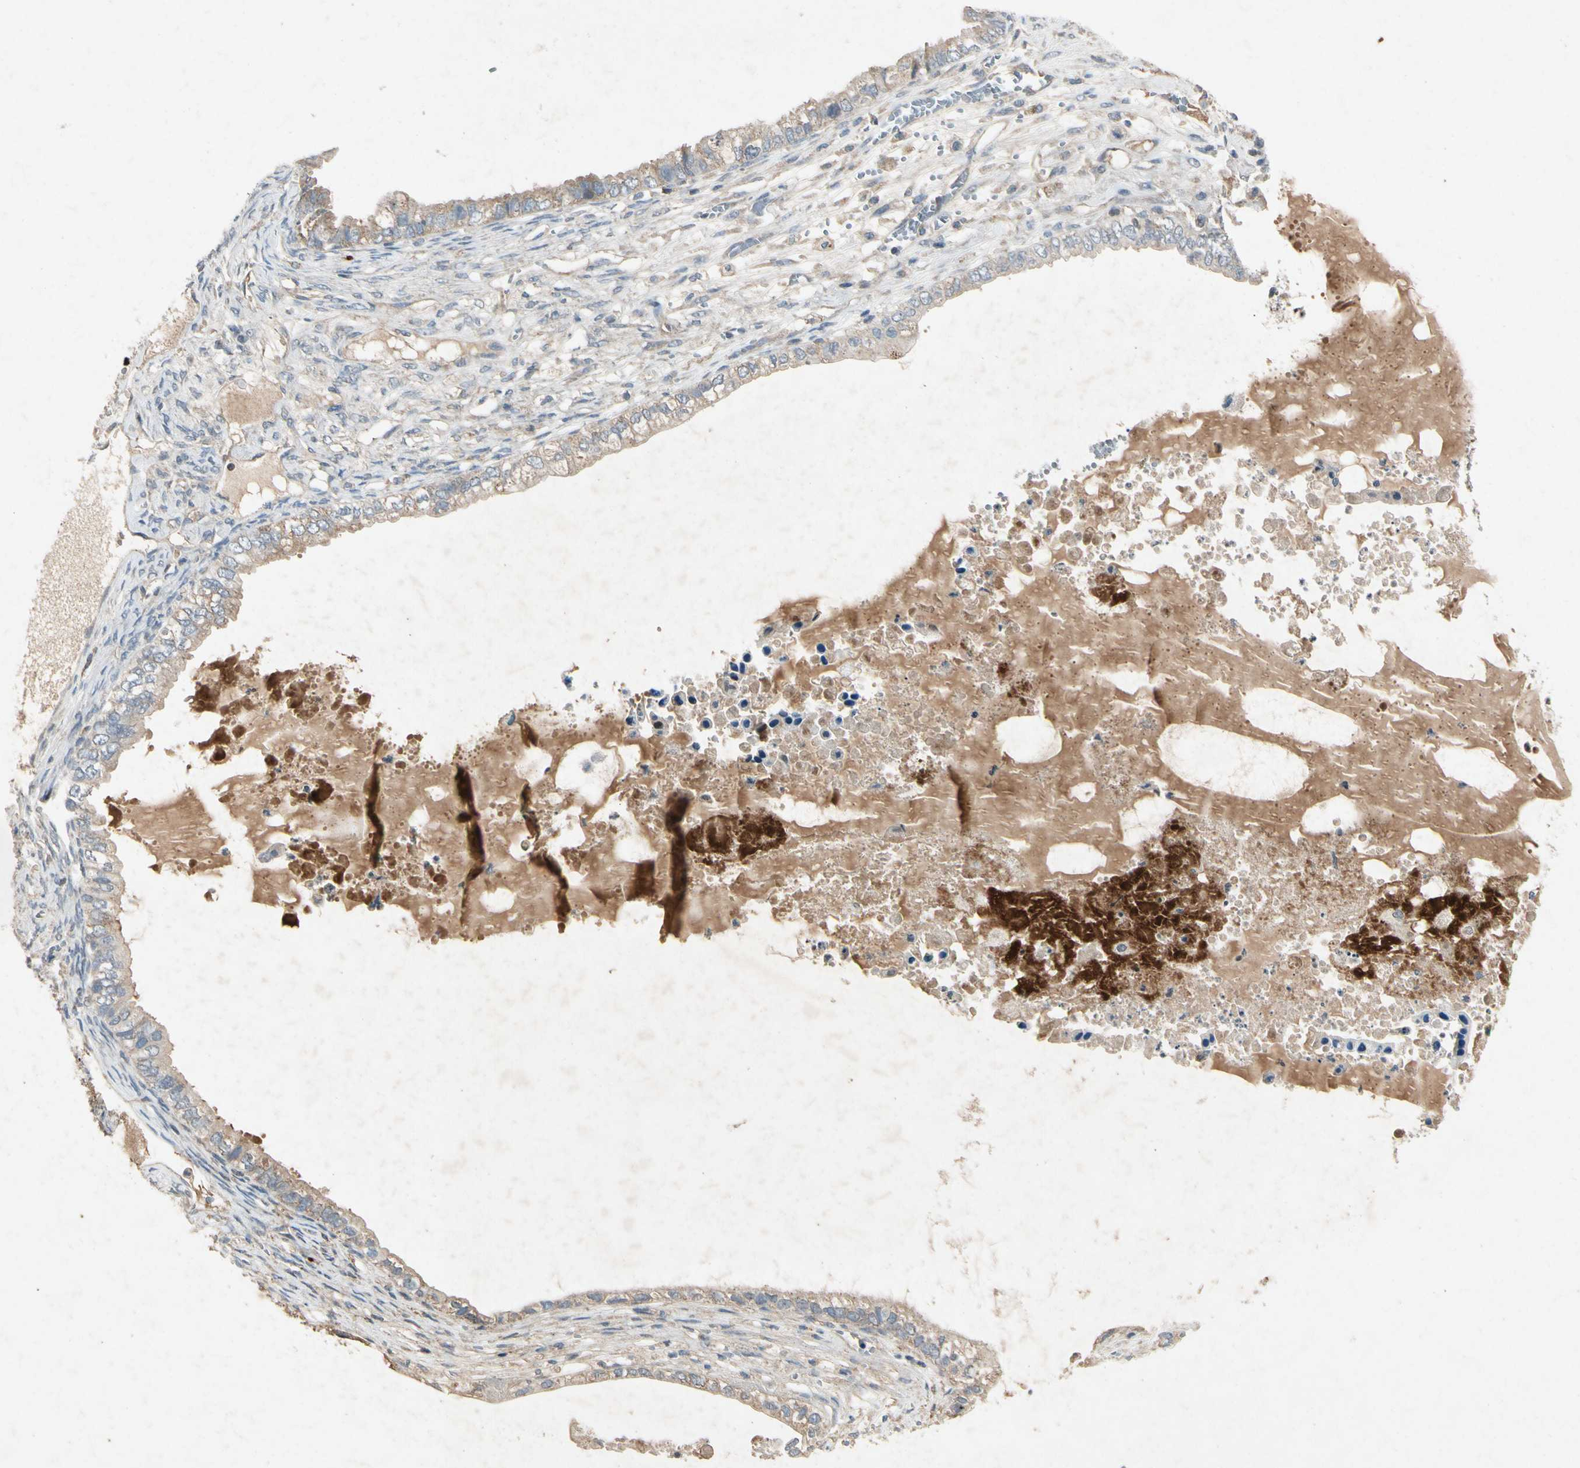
{"staining": {"intensity": "weak", "quantity": ">75%", "location": "cytoplasmic/membranous"}, "tissue": "ovarian cancer", "cell_type": "Tumor cells", "image_type": "cancer", "snomed": [{"axis": "morphology", "description": "Cystadenocarcinoma, mucinous, NOS"}, {"axis": "topography", "description": "Ovary"}], "caption": "Brown immunohistochemical staining in ovarian cancer exhibits weak cytoplasmic/membranous positivity in about >75% of tumor cells.", "gene": "GPLD1", "patient": {"sex": "female", "age": 80}}